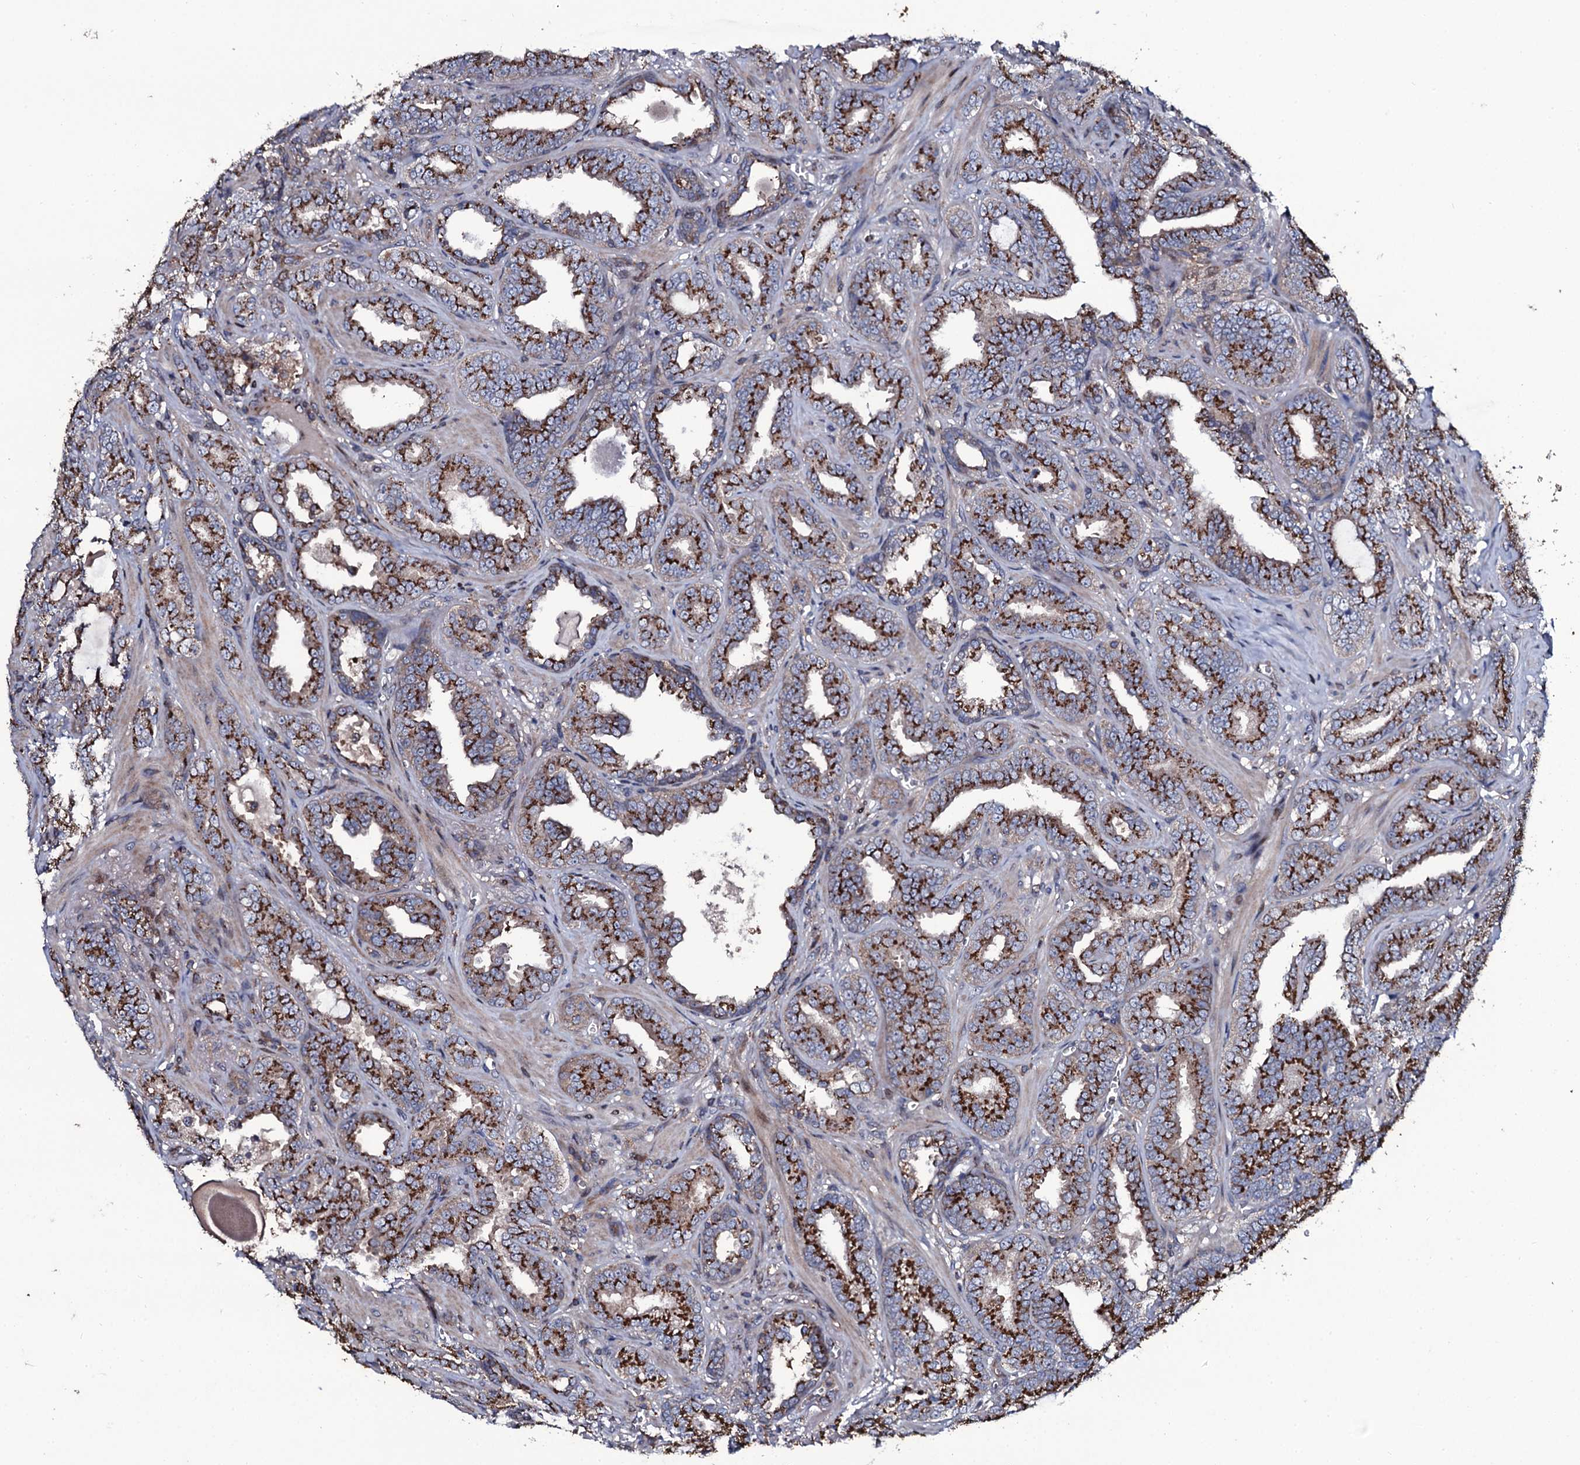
{"staining": {"intensity": "strong", "quantity": ">75%", "location": "cytoplasmic/membranous"}, "tissue": "prostate cancer", "cell_type": "Tumor cells", "image_type": "cancer", "snomed": [{"axis": "morphology", "description": "Adenocarcinoma, High grade"}, {"axis": "topography", "description": "Prostate and seminal vesicle, NOS"}], "caption": "Immunohistochemistry micrograph of neoplastic tissue: prostate cancer (adenocarcinoma (high-grade)) stained using IHC shows high levels of strong protein expression localized specifically in the cytoplasmic/membranous of tumor cells, appearing as a cytoplasmic/membranous brown color.", "gene": "PLET1", "patient": {"sex": "male", "age": 67}}